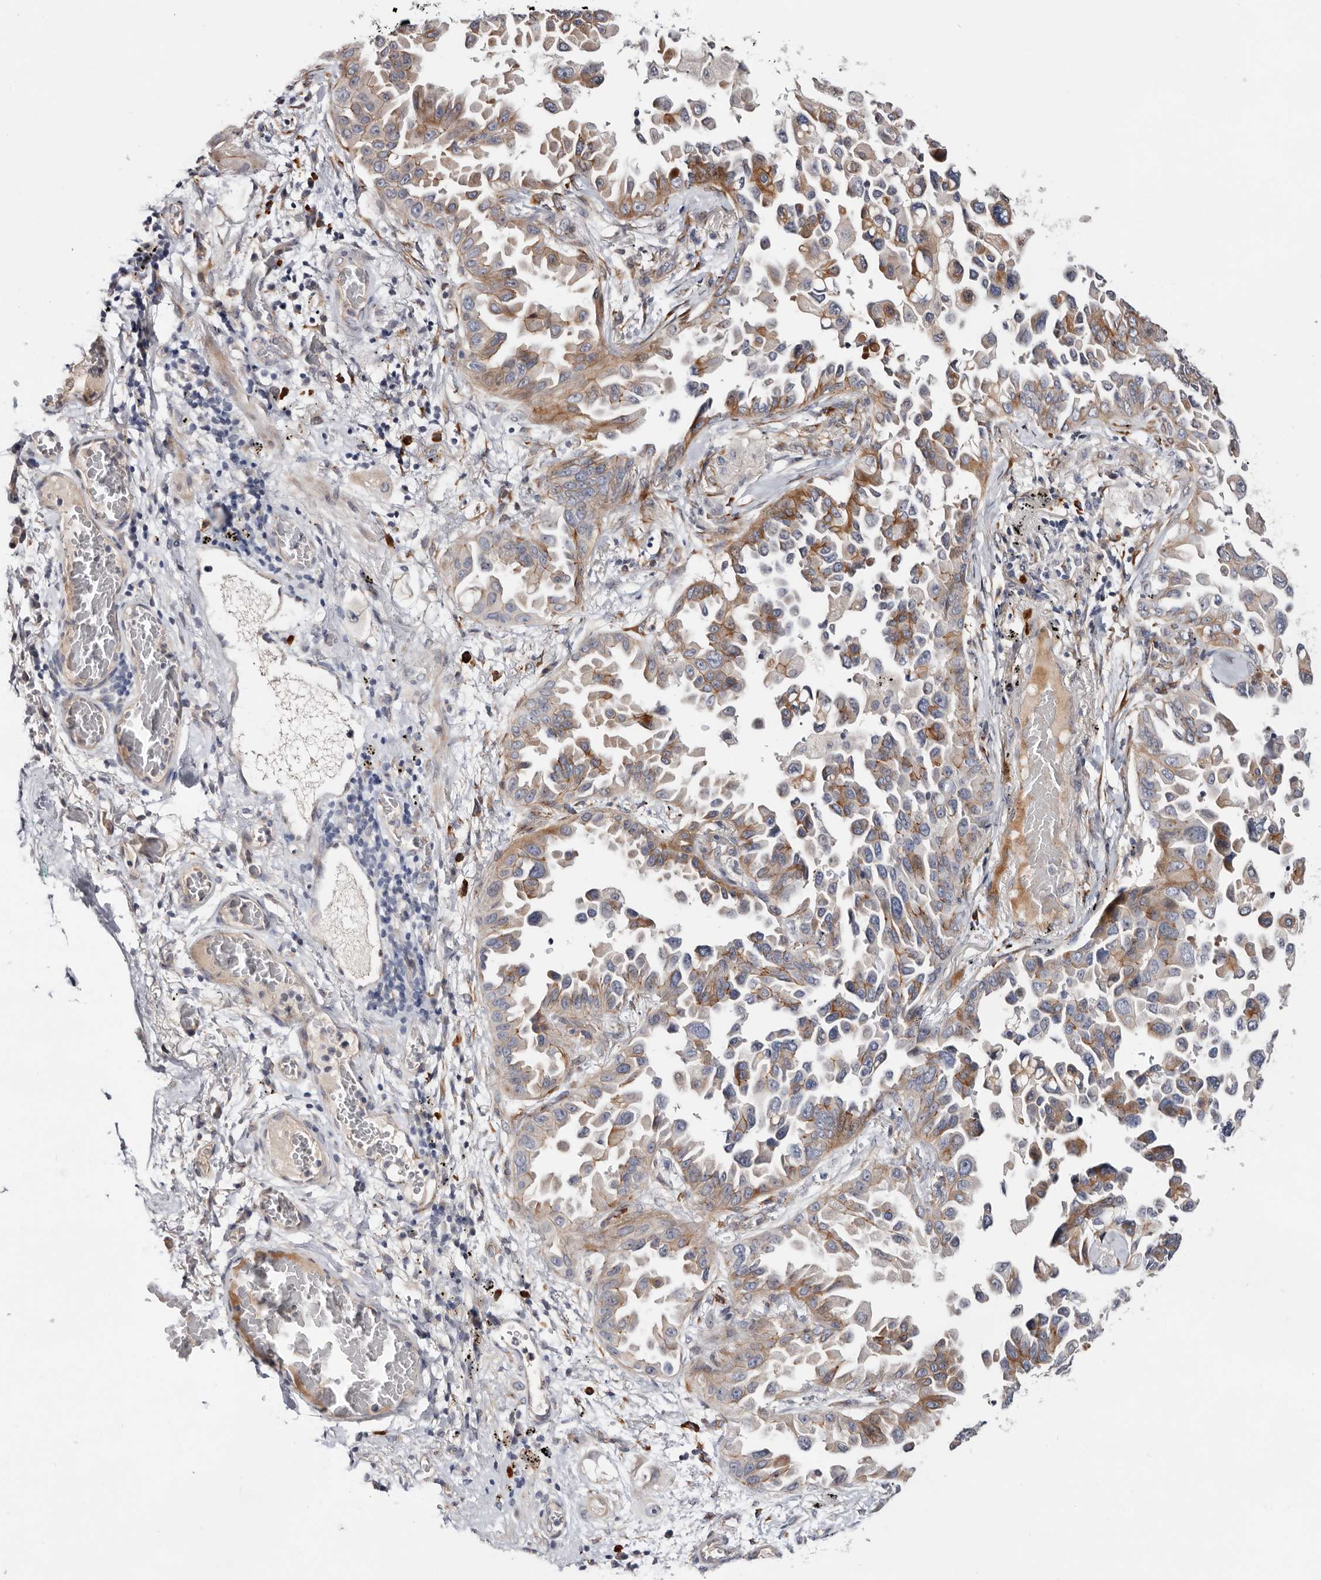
{"staining": {"intensity": "moderate", "quantity": ">75%", "location": "cytoplasmic/membranous"}, "tissue": "lung cancer", "cell_type": "Tumor cells", "image_type": "cancer", "snomed": [{"axis": "morphology", "description": "Adenocarcinoma, NOS"}, {"axis": "topography", "description": "Lung"}], "caption": "Brown immunohistochemical staining in lung cancer (adenocarcinoma) demonstrates moderate cytoplasmic/membranous positivity in approximately >75% of tumor cells. The staining is performed using DAB (3,3'-diaminobenzidine) brown chromogen to label protein expression. The nuclei are counter-stained blue using hematoxylin.", "gene": "USH1C", "patient": {"sex": "female", "age": 67}}